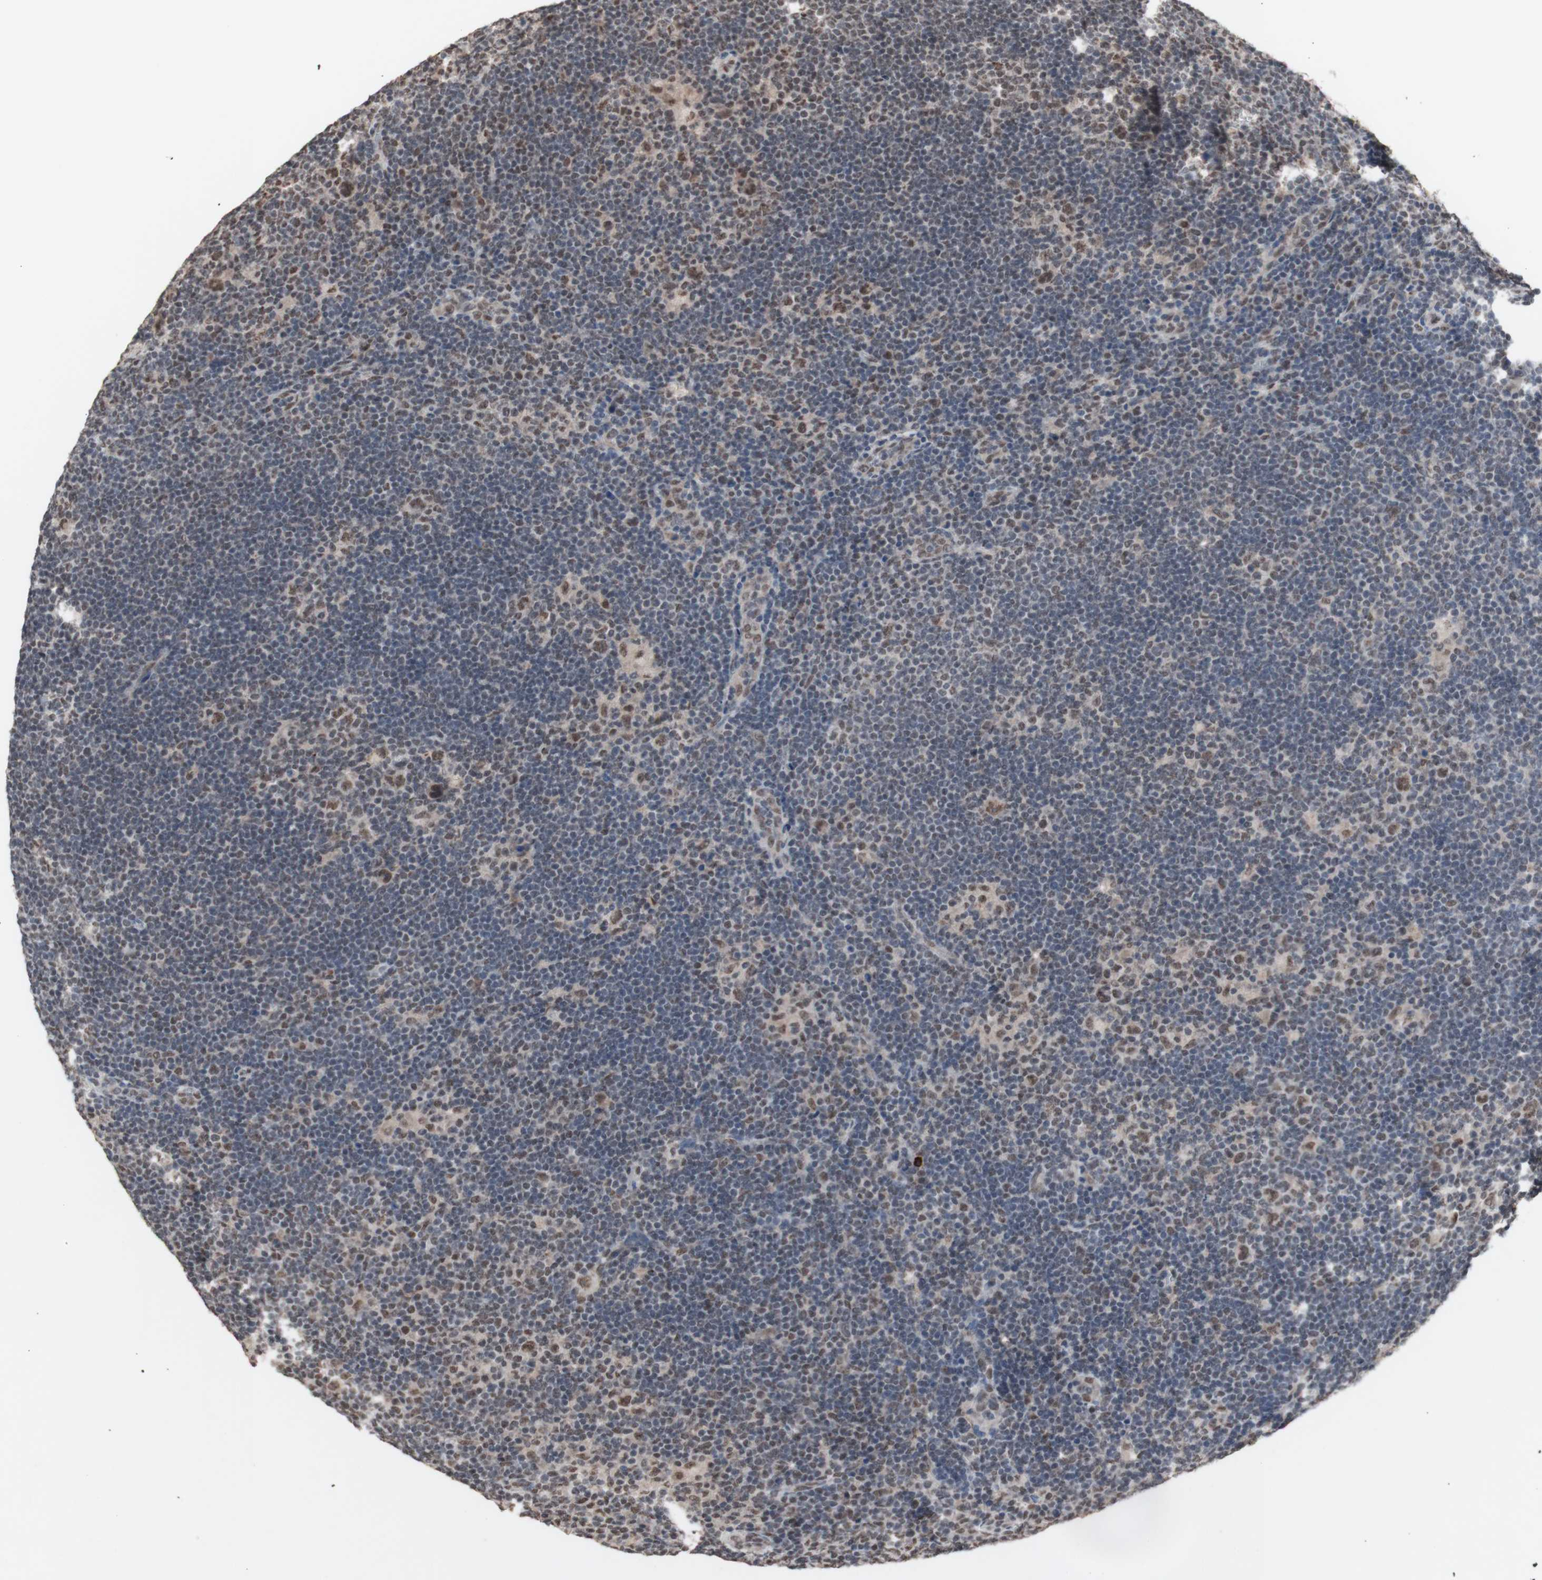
{"staining": {"intensity": "weak", "quantity": "25%-75%", "location": "nuclear"}, "tissue": "lymphoma", "cell_type": "Tumor cells", "image_type": "cancer", "snomed": [{"axis": "morphology", "description": "Hodgkin's disease, NOS"}, {"axis": "topography", "description": "Lymph node"}], "caption": "Immunohistochemical staining of human lymphoma demonstrates low levels of weak nuclear positivity in approximately 25%-75% of tumor cells.", "gene": "SFPQ", "patient": {"sex": "female", "age": 57}}